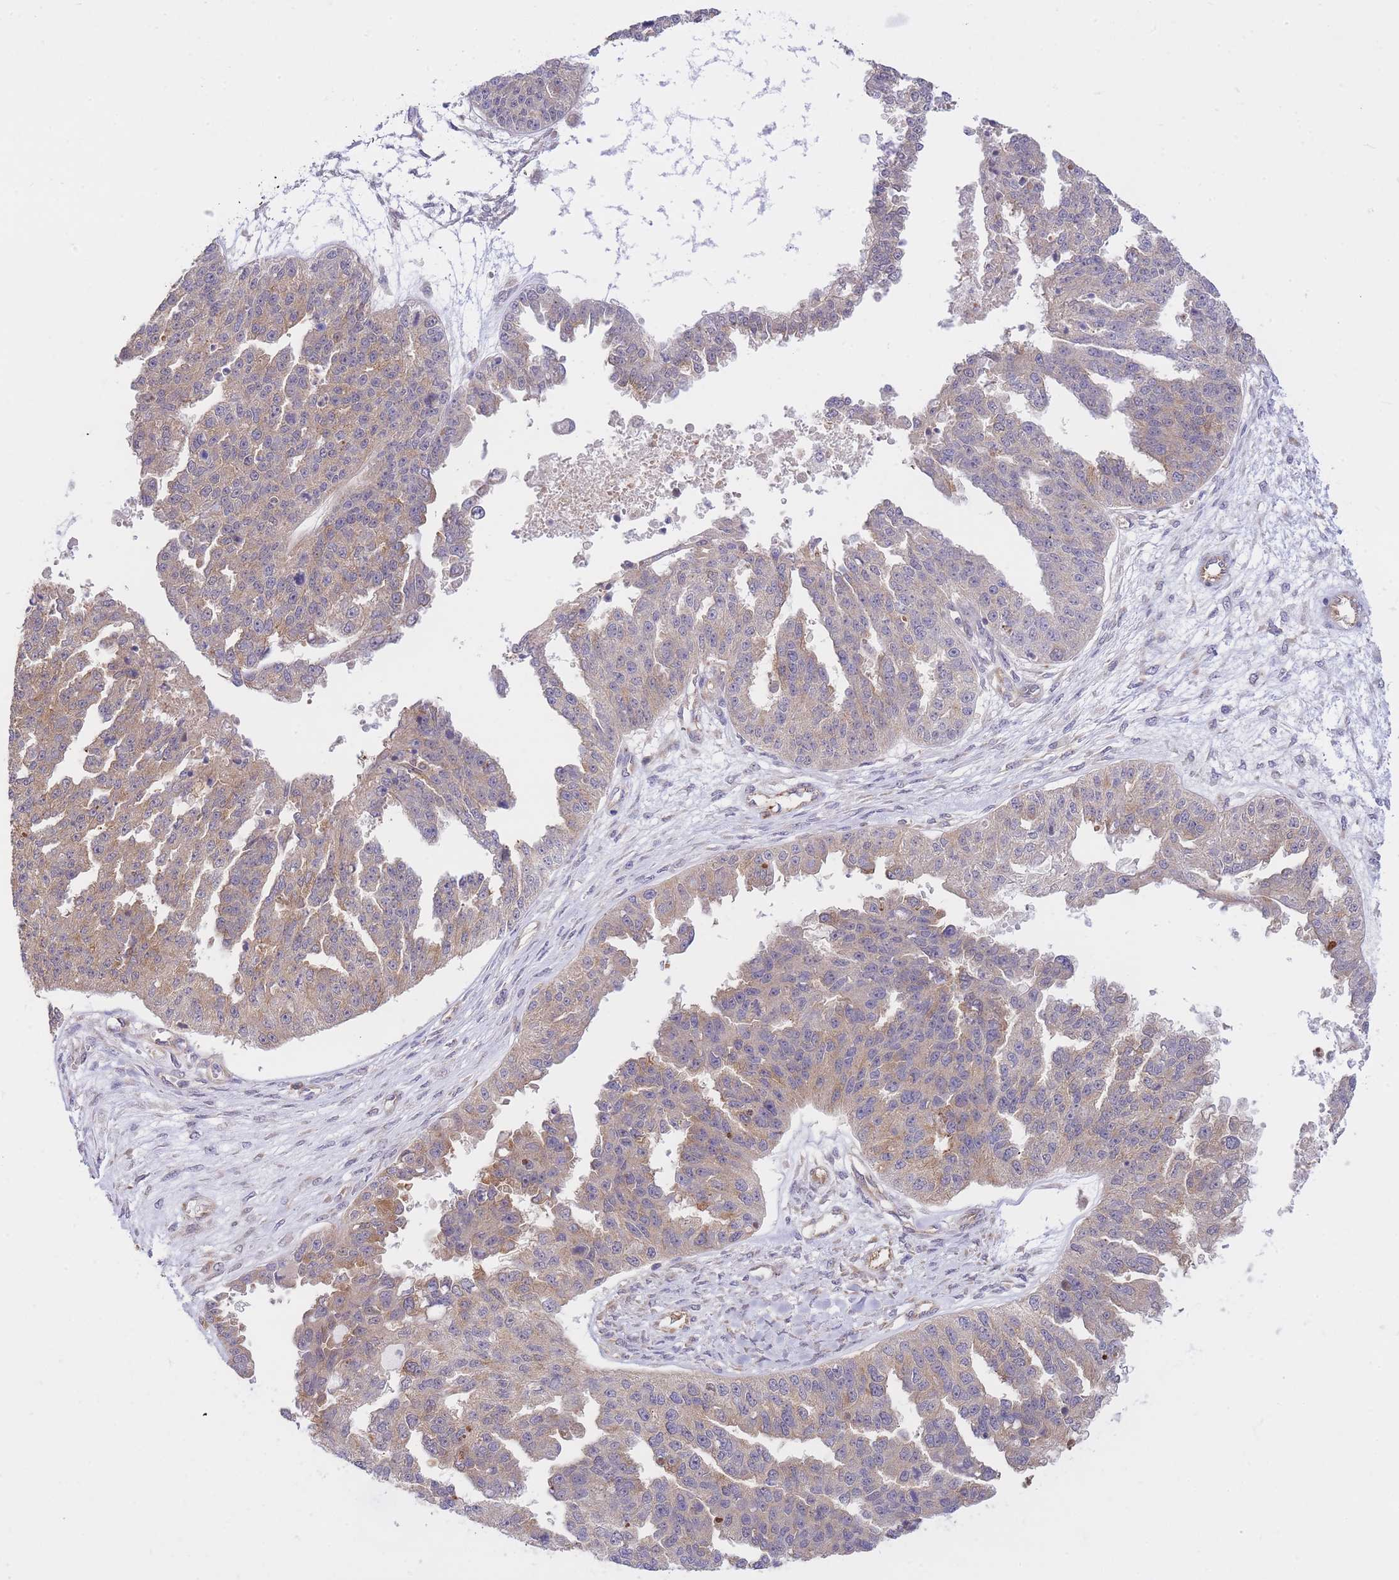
{"staining": {"intensity": "weak", "quantity": "<25%", "location": "cytoplasmic/membranous"}, "tissue": "ovarian cancer", "cell_type": "Tumor cells", "image_type": "cancer", "snomed": [{"axis": "morphology", "description": "Cystadenocarcinoma, serous, NOS"}, {"axis": "topography", "description": "Ovary"}], "caption": "IHC micrograph of human ovarian cancer (serous cystadenocarcinoma) stained for a protein (brown), which exhibits no staining in tumor cells.", "gene": "EXOSC8", "patient": {"sex": "female", "age": 58}}